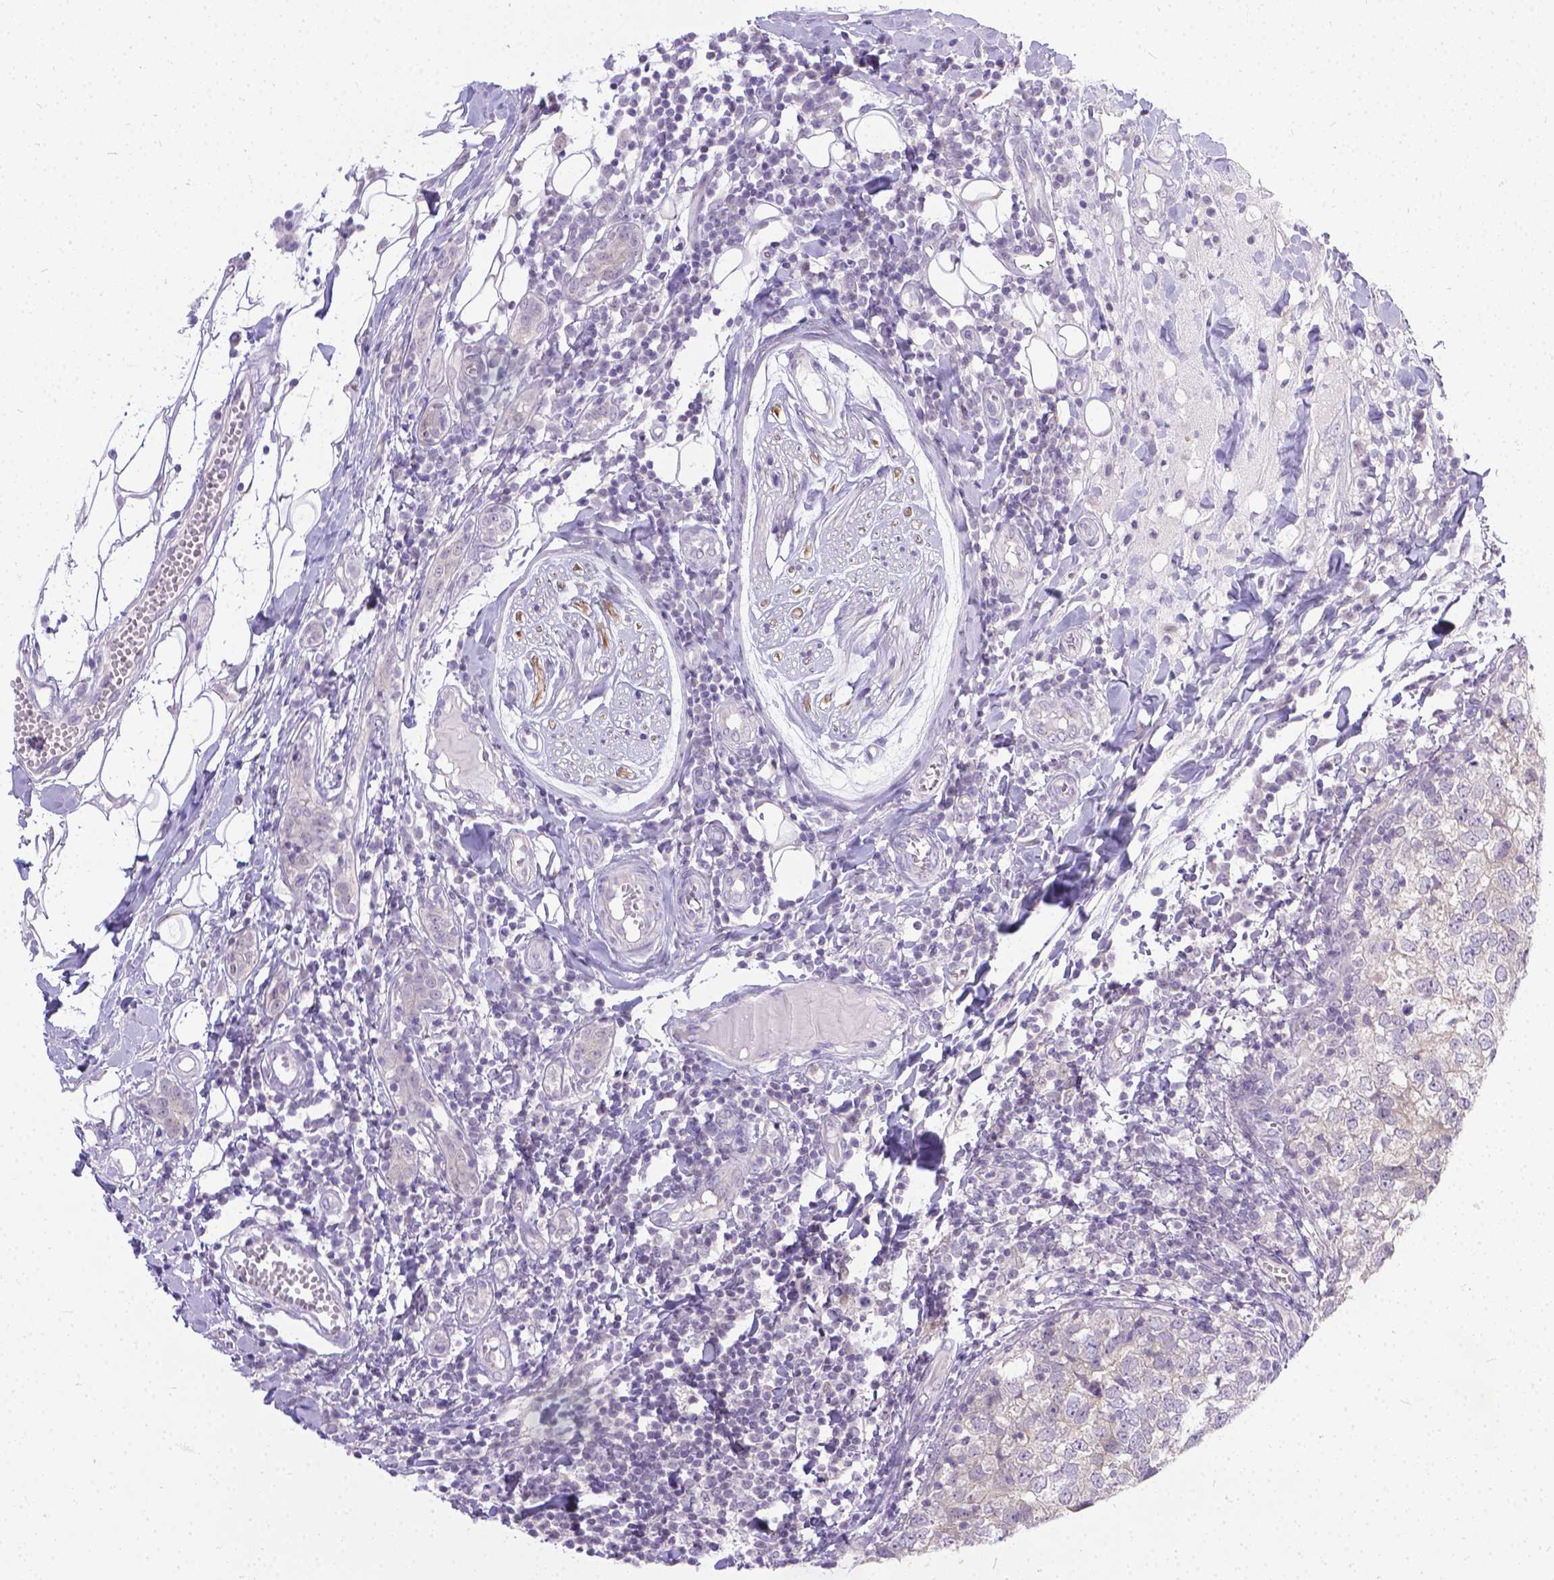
{"staining": {"intensity": "negative", "quantity": "none", "location": "none"}, "tissue": "breast cancer", "cell_type": "Tumor cells", "image_type": "cancer", "snomed": [{"axis": "morphology", "description": "Duct carcinoma"}, {"axis": "topography", "description": "Breast"}], "caption": "IHC image of human breast cancer stained for a protein (brown), which exhibits no staining in tumor cells.", "gene": "TTLL6", "patient": {"sex": "female", "age": 30}}